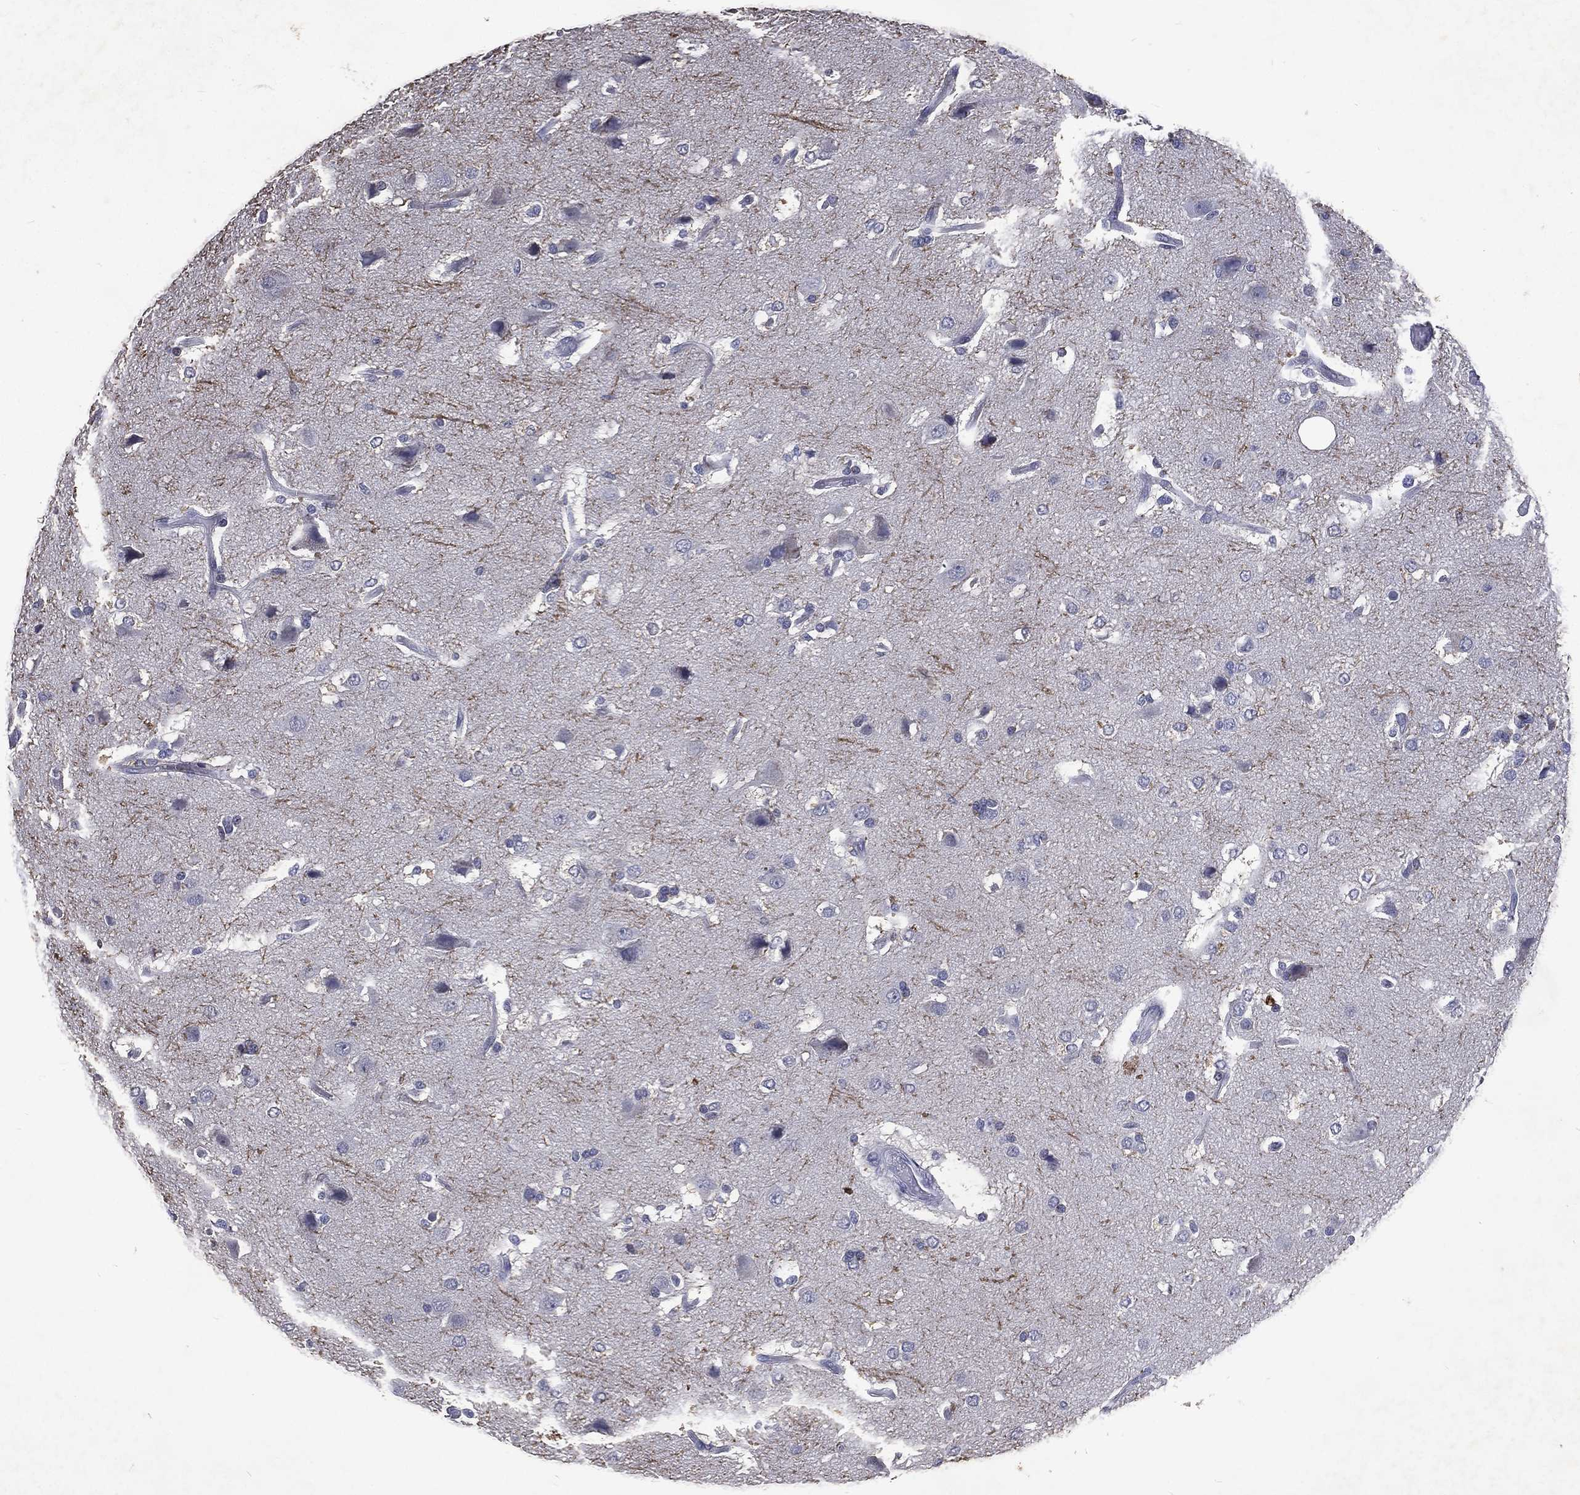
{"staining": {"intensity": "negative", "quantity": "none", "location": "none"}, "tissue": "glioma", "cell_type": "Tumor cells", "image_type": "cancer", "snomed": [{"axis": "morphology", "description": "Glioma, malignant, High grade"}, {"axis": "topography", "description": "Brain"}], "caption": "Immunohistochemistry photomicrograph of human glioma stained for a protein (brown), which reveals no expression in tumor cells.", "gene": "SLC34A2", "patient": {"sex": "female", "age": 63}}